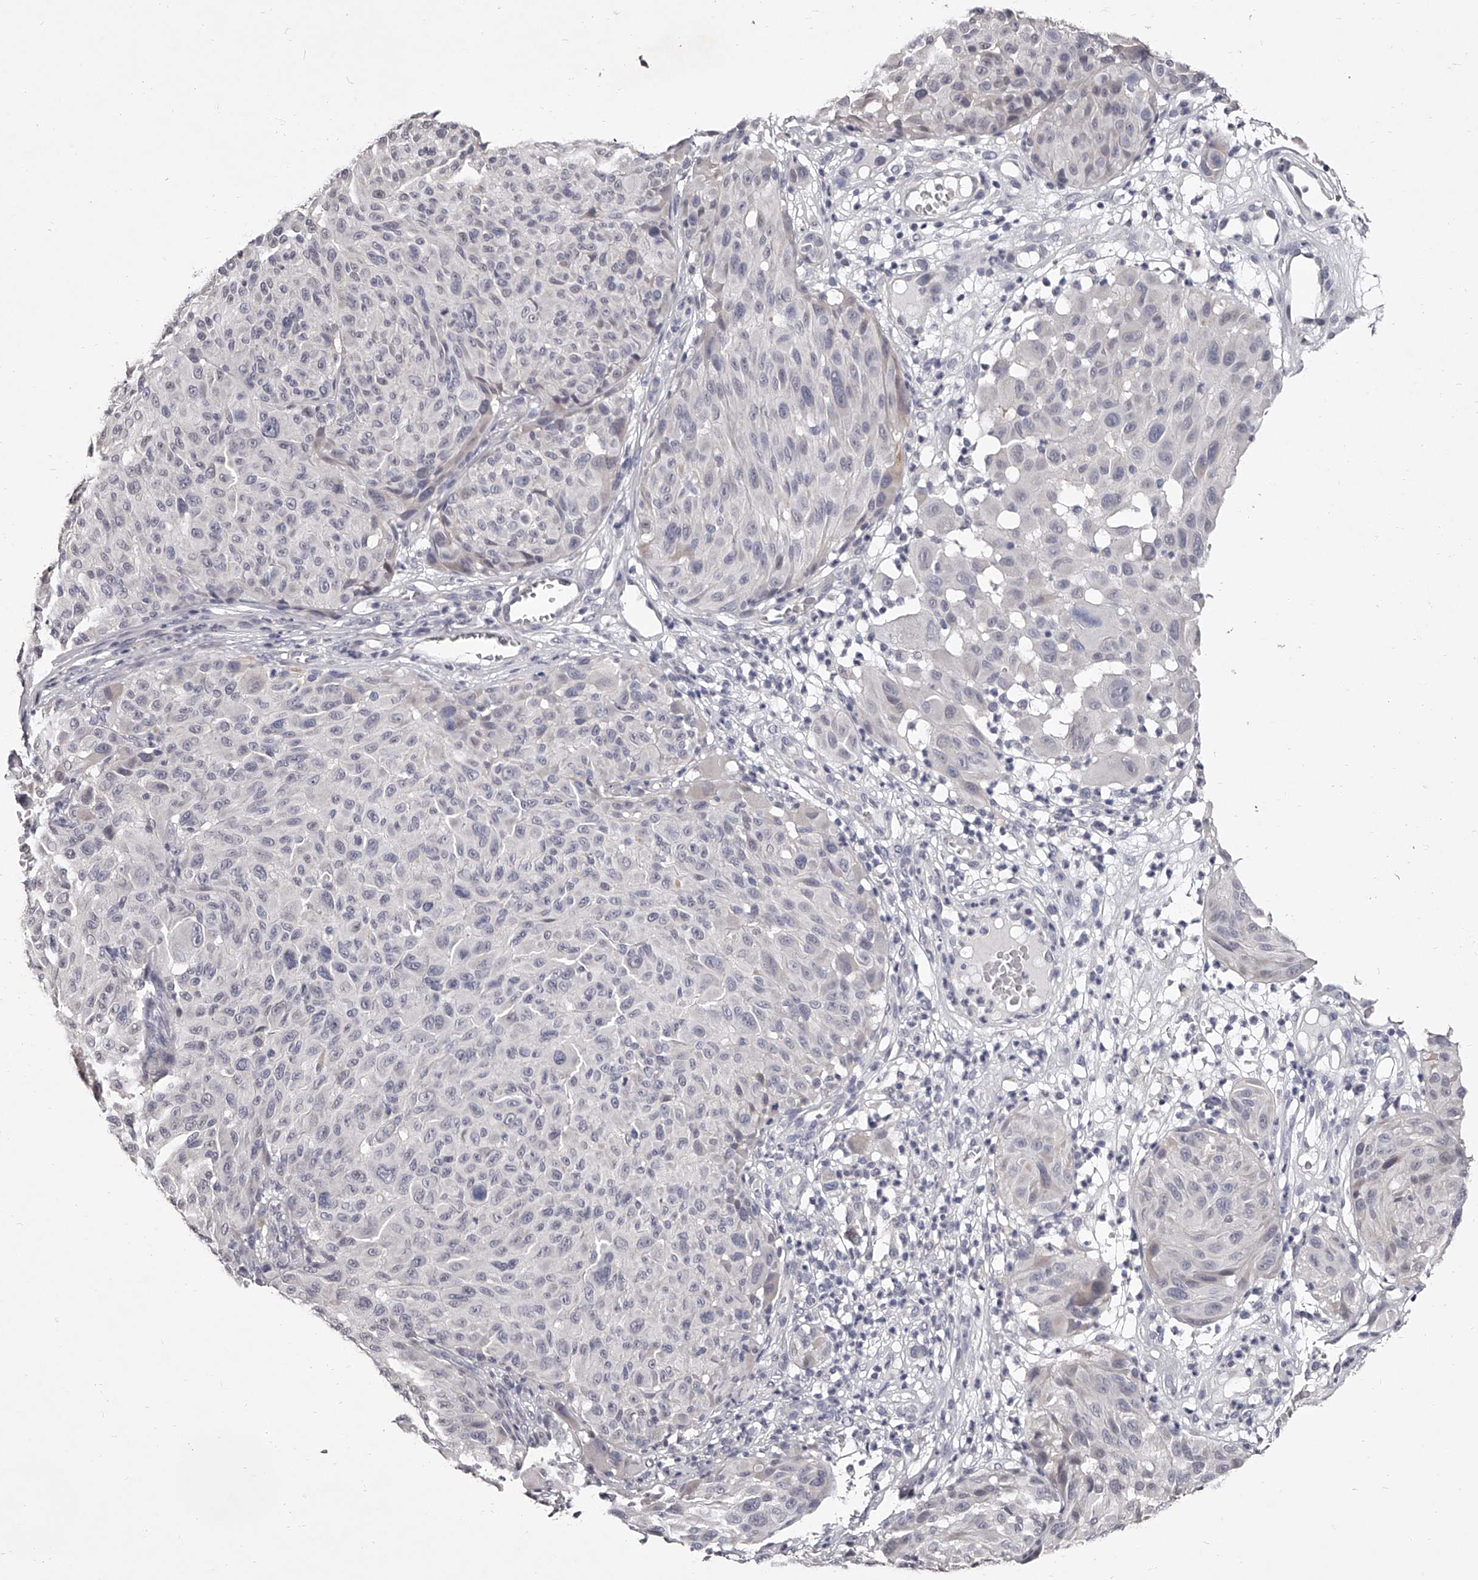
{"staining": {"intensity": "negative", "quantity": "none", "location": "none"}, "tissue": "melanoma", "cell_type": "Tumor cells", "image_type": "cancer", "snomed": [{"axis": "morphology", "description": "Malignant melanoma, NOS"}, {"axis": "topography", "description": "Skin"}], "caption": "High magnification brightfield microscopy of malignant melanoma stained with DAB (brown) and counterstained with hematoxylin (blue): tumor cells show no significant staining. The staining was performed using DAB to visualize the protein expression in brown, while the nuclei were stained in blue with hematoxylin (Magnification: 20x).", "gene": "NT5DC1", "patient": {"sex": "male", "age": 83}}